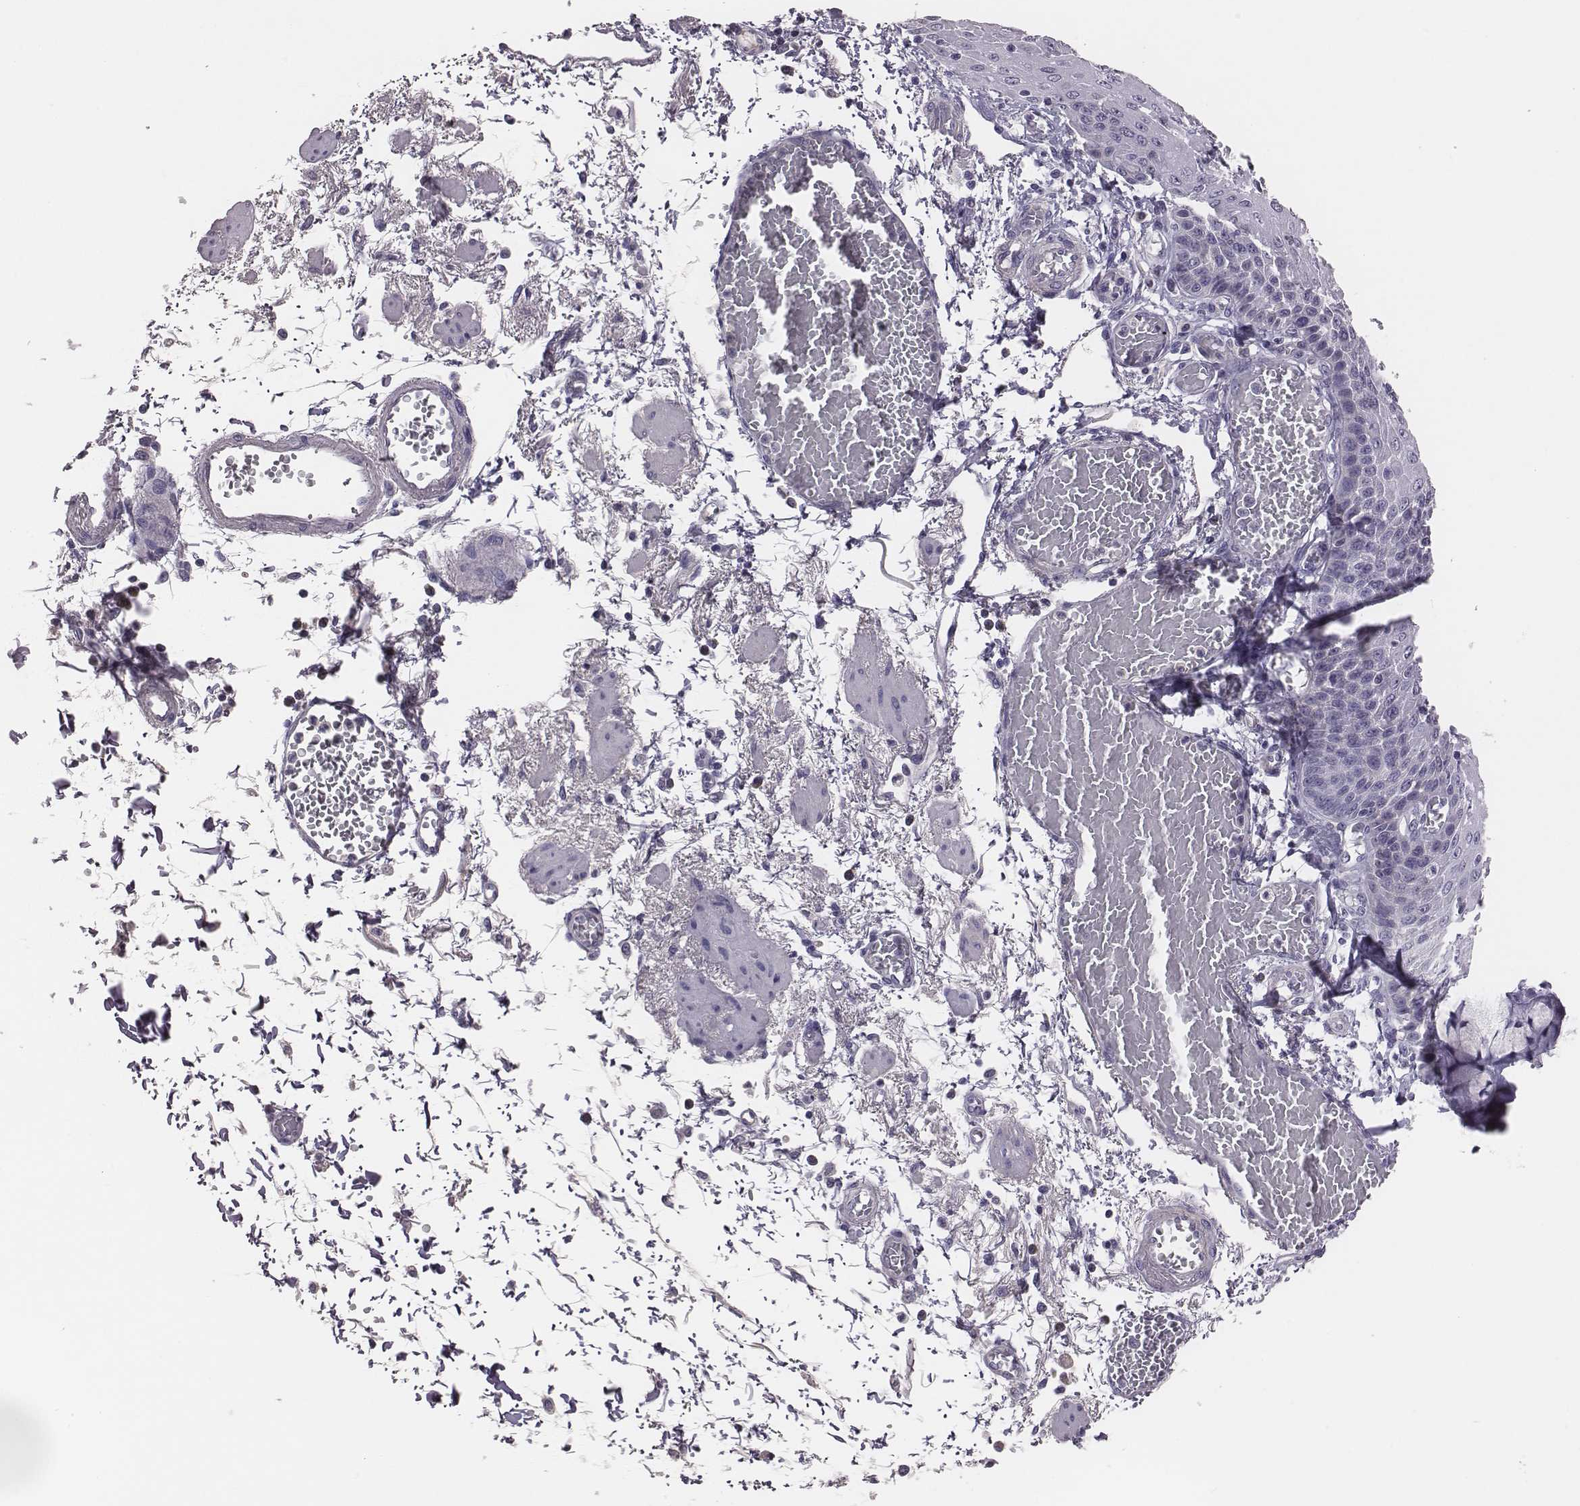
{"staining": {"intensity": "negative", "quantity": "none", "location": "none"}, "tissue": "esophagus", "cell_type": "Squamous epithelial cells", "image_type": "normal", "snomed": [{"axis": "morphology", "description": "Normal tissue, NOS"}, {"axis": "morphology", "description": "Adenocarcinoma, NOS"}, {"axis": "topography", "description": "Esophagus"}], "caption": "This is a micrograph of IHC staining of benign esophagus, which shows no expression in squamous epithelial cells.", "gene": "EN1", "patient": {"sex": "male", "age": 81}}